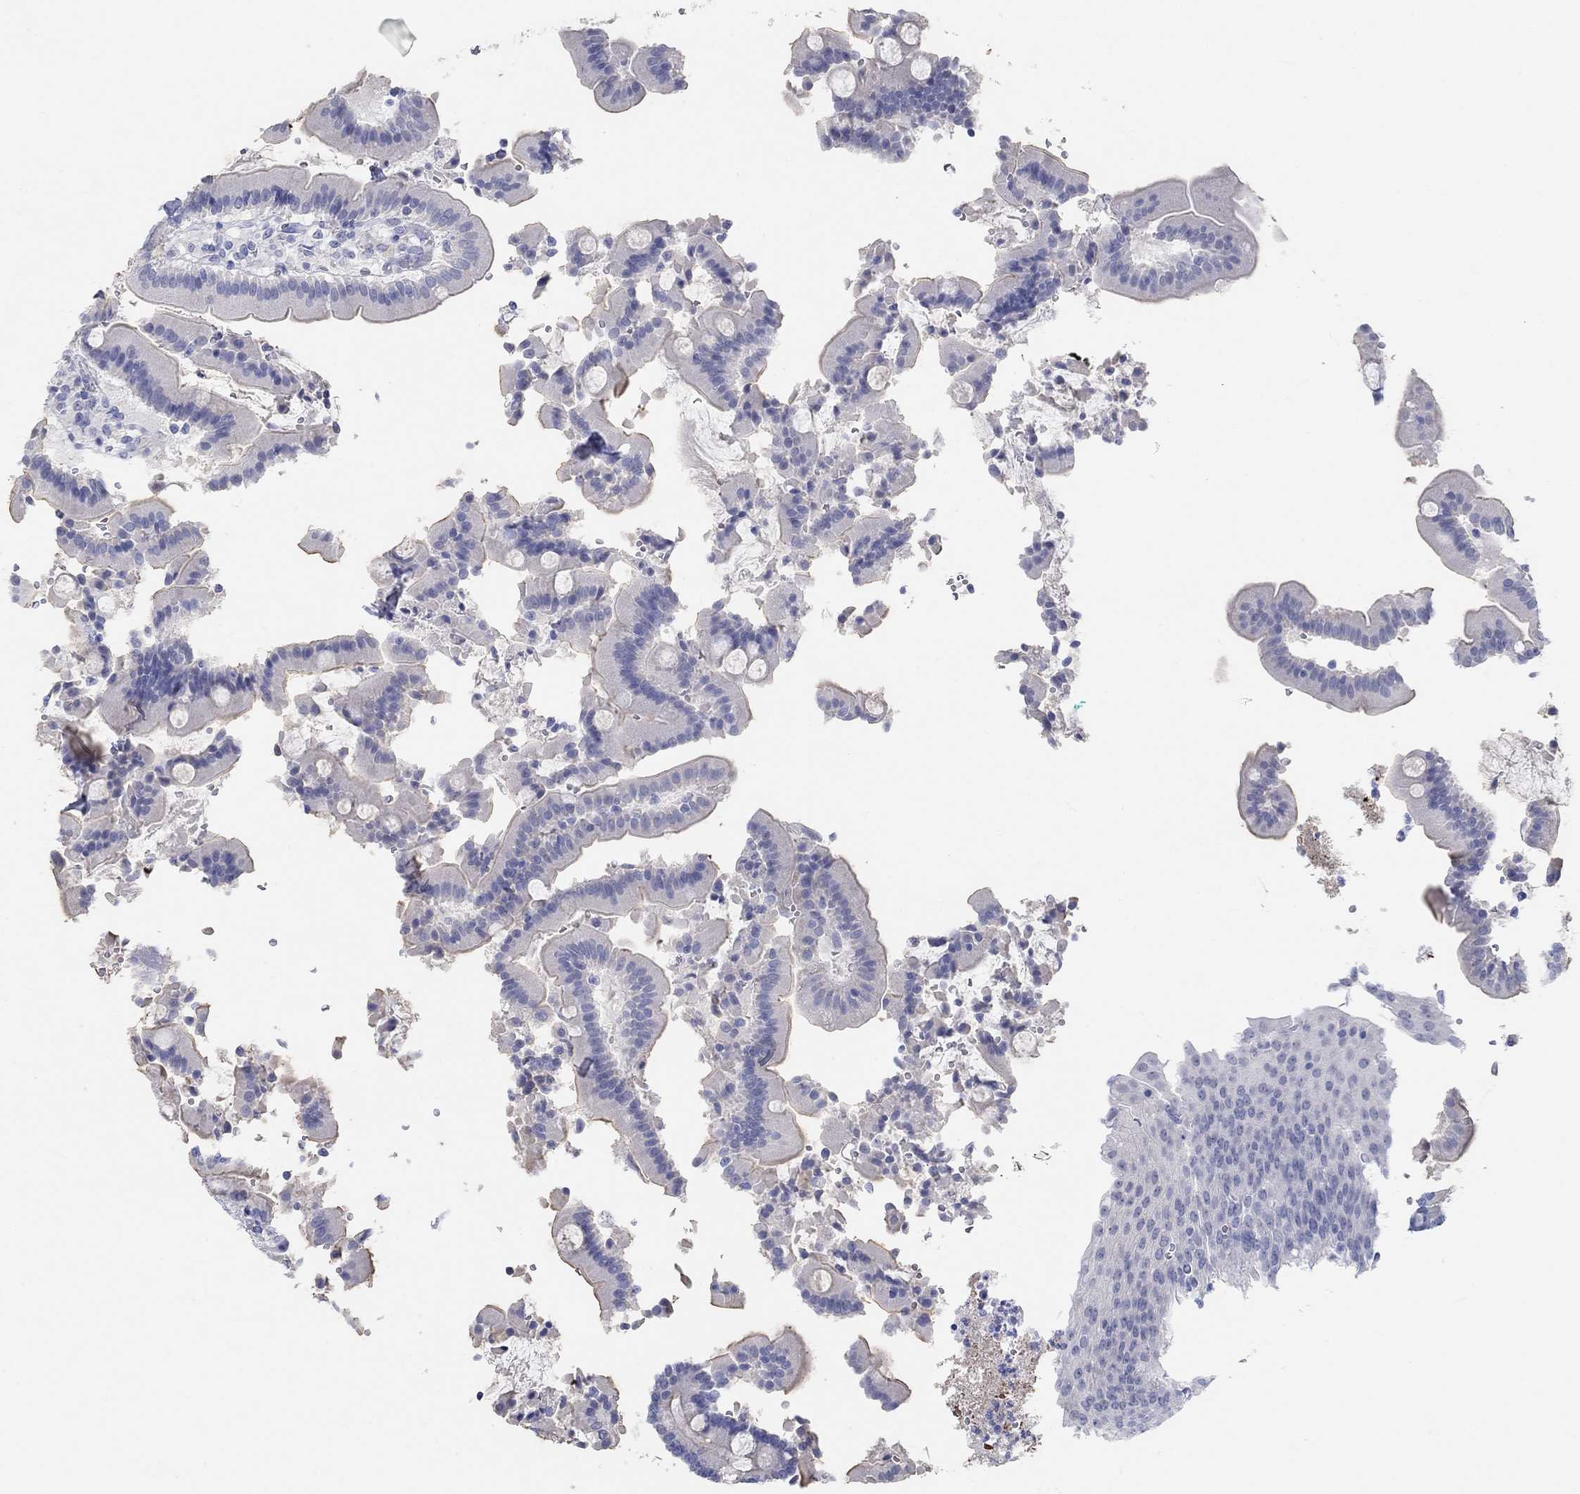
{"staining": {"intensity": "negative", "quantity": "none", "location": "none"}, "tissue": "duodenum", "cell_type": "Glandular cells", "image_type": "normal", "snomed": [{"axis": "morphology", "description": "Normal tissue, NOS"}, {"axis": "topography", "description": "Duodenum"}], "caption": "This micrograph is of unremarkable duodenum stained with immunohistochemistry (IHC) to label a protein in brown with the nuclei are counter-stained blue. There is no staining in glandular cells. (DAB (3,3'-diaminobenzidine) immunohistochemistry (IHC) visualized using brightfield microscopy, high magnification).", "gene": "GRIA3", "patient": {"sex": "female", "age": 62}}